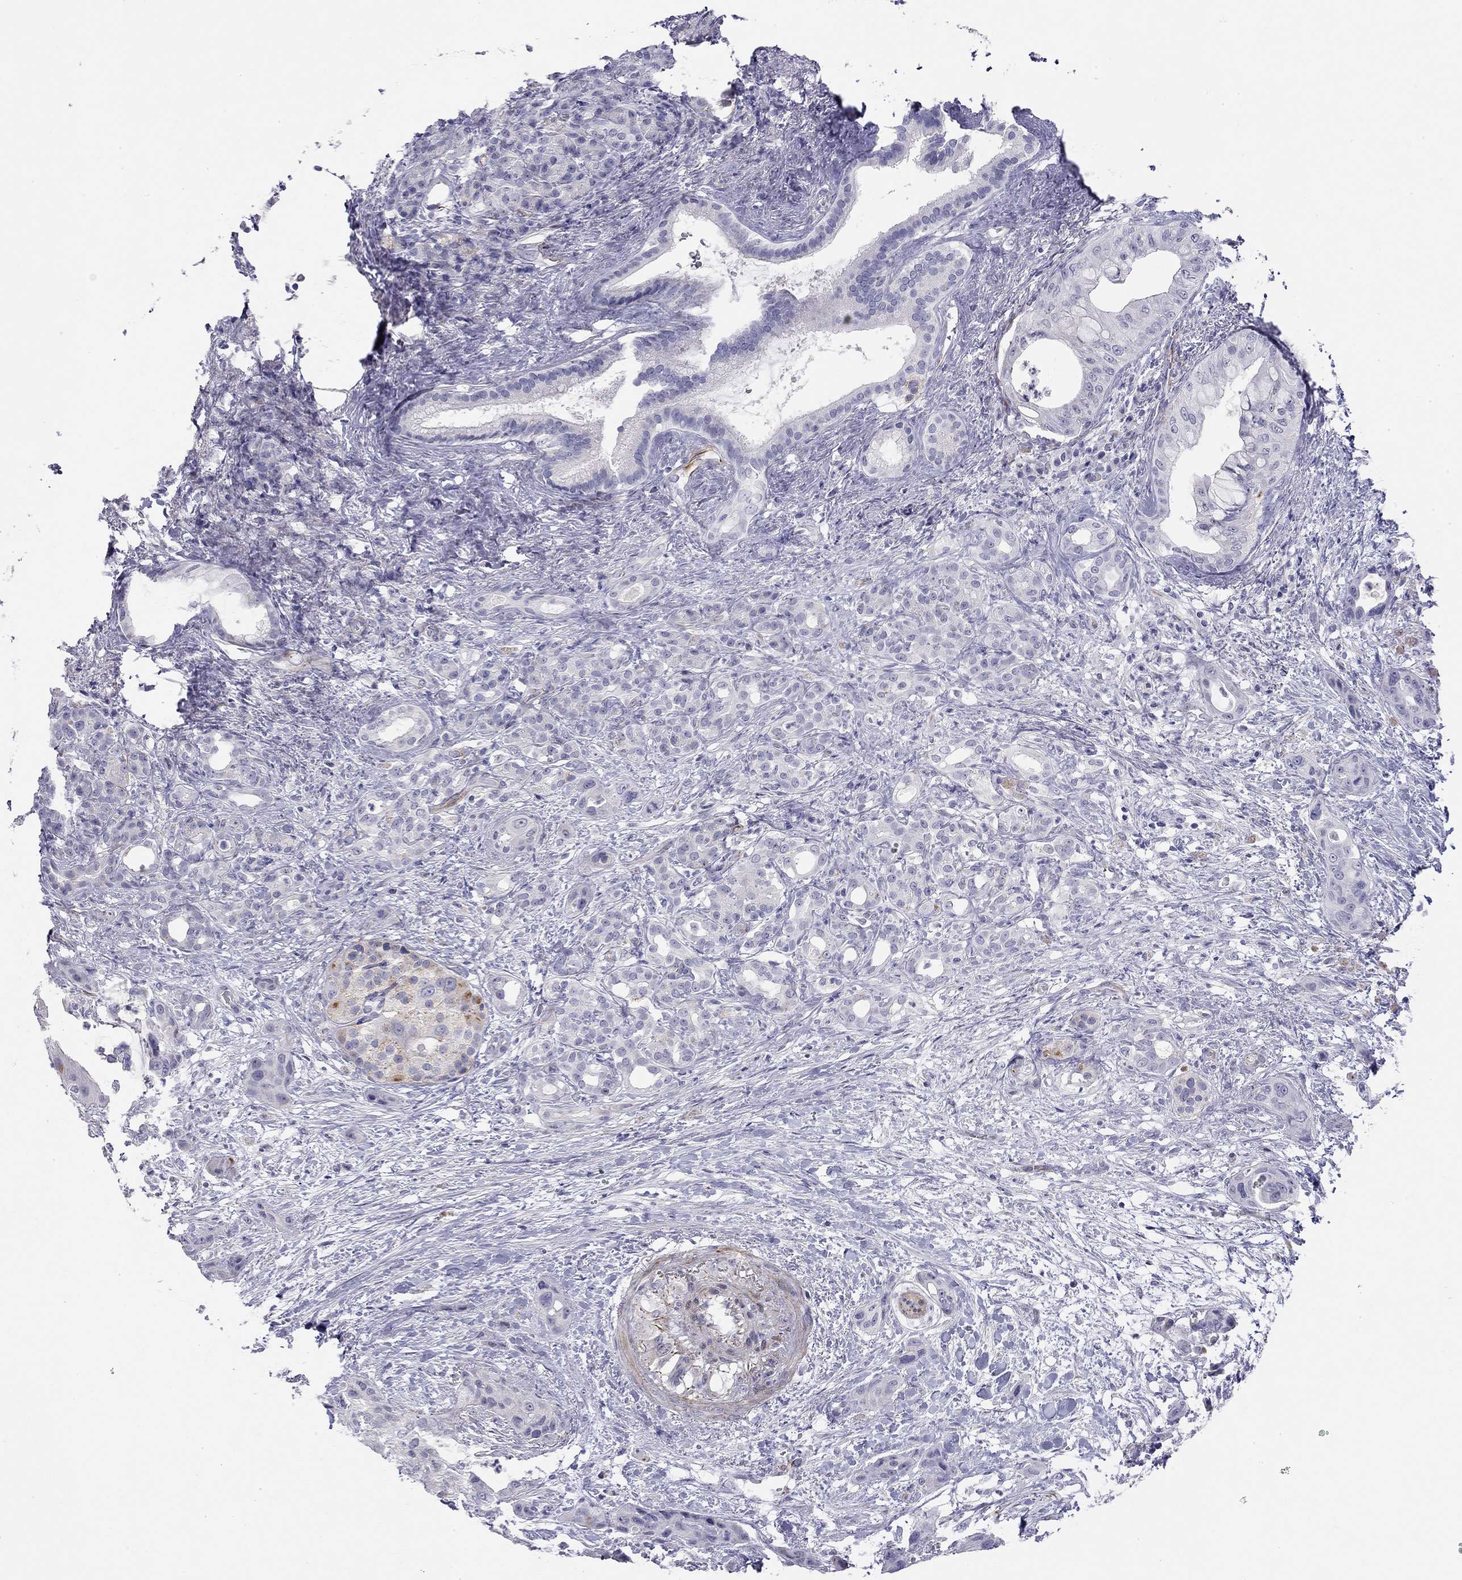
{"staining": {"intensity": "negative", "quantity": "none", "location": "none"}, "tissue": "pancreatic cancer", "cell_type": "Tumor cells", "image_type": "cancer", "snomed": [{"axis": "morphology", "description": "Adenocarcinoma, NOS"}, {"axis": "topography", "description": "Pancreas"}], "caption": "The immunohistochemistry (IHC) image has no significant staining in tumor cells of pancreatic cancer tissue. (DAB immunohistochemistry, high magnification).", "gene": "RTL1", "patient": {"sex": "male", "age": 71}}